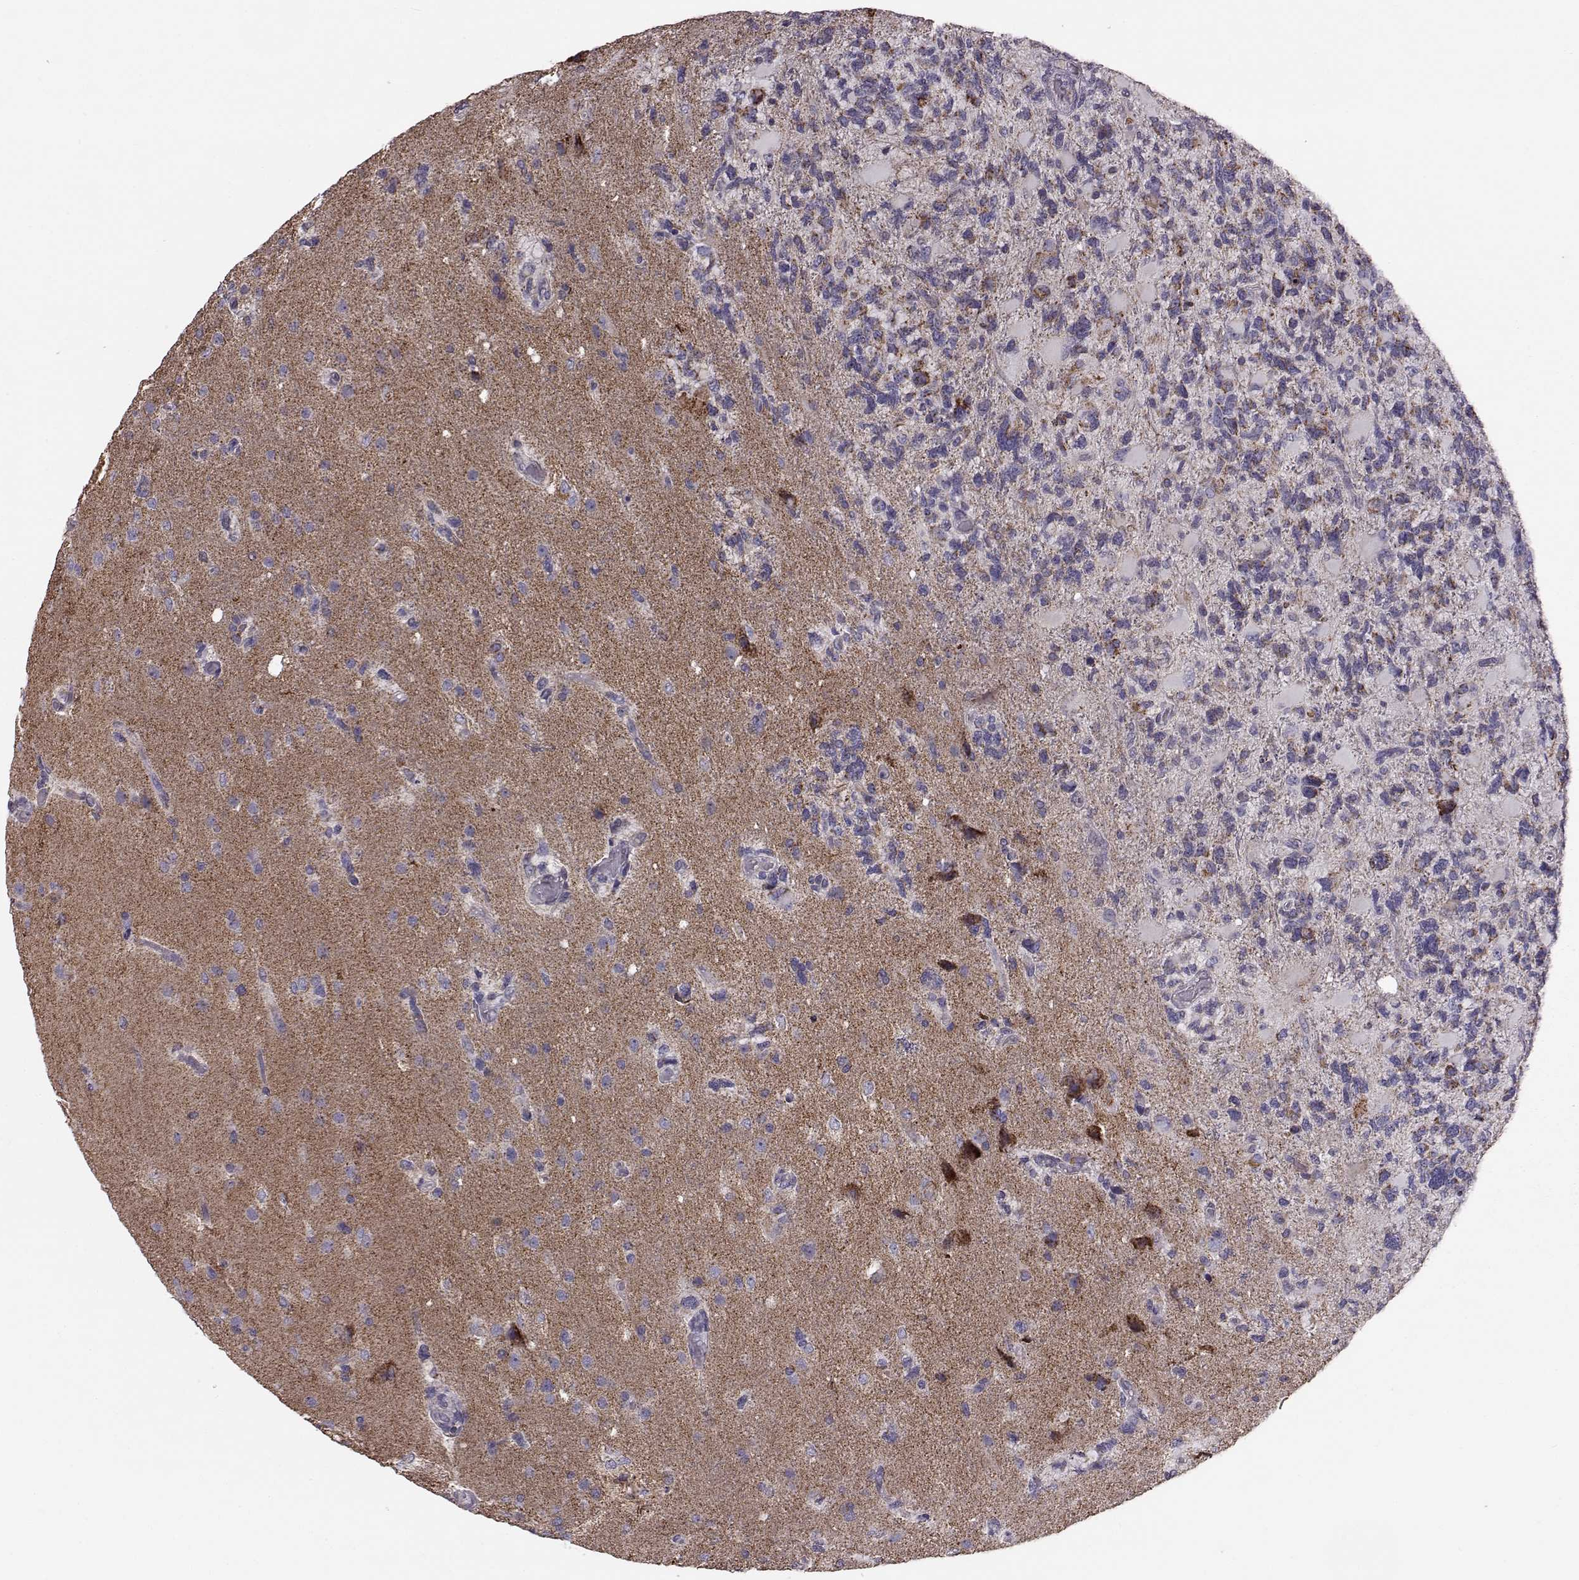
{"staining": {"intensity": "moderate", "quantity": ">75%", "location": "cytoplasmic/membranous"}, "tissue": "glioma", "cell_type": "Tumor cells", "image_type": "cancer", "snomed": [{"axis": "morphology", "description": "Glioma, malignant, High grade"}, {"axis": "topography", "description": "Brain"}], "caption": "Human malignant glioma (high-grade) stained with a protein marker reveals moderate staining in tumor cells.", "gene": "ATP5MF", "patient": {"sex": "female", "age": 71}}